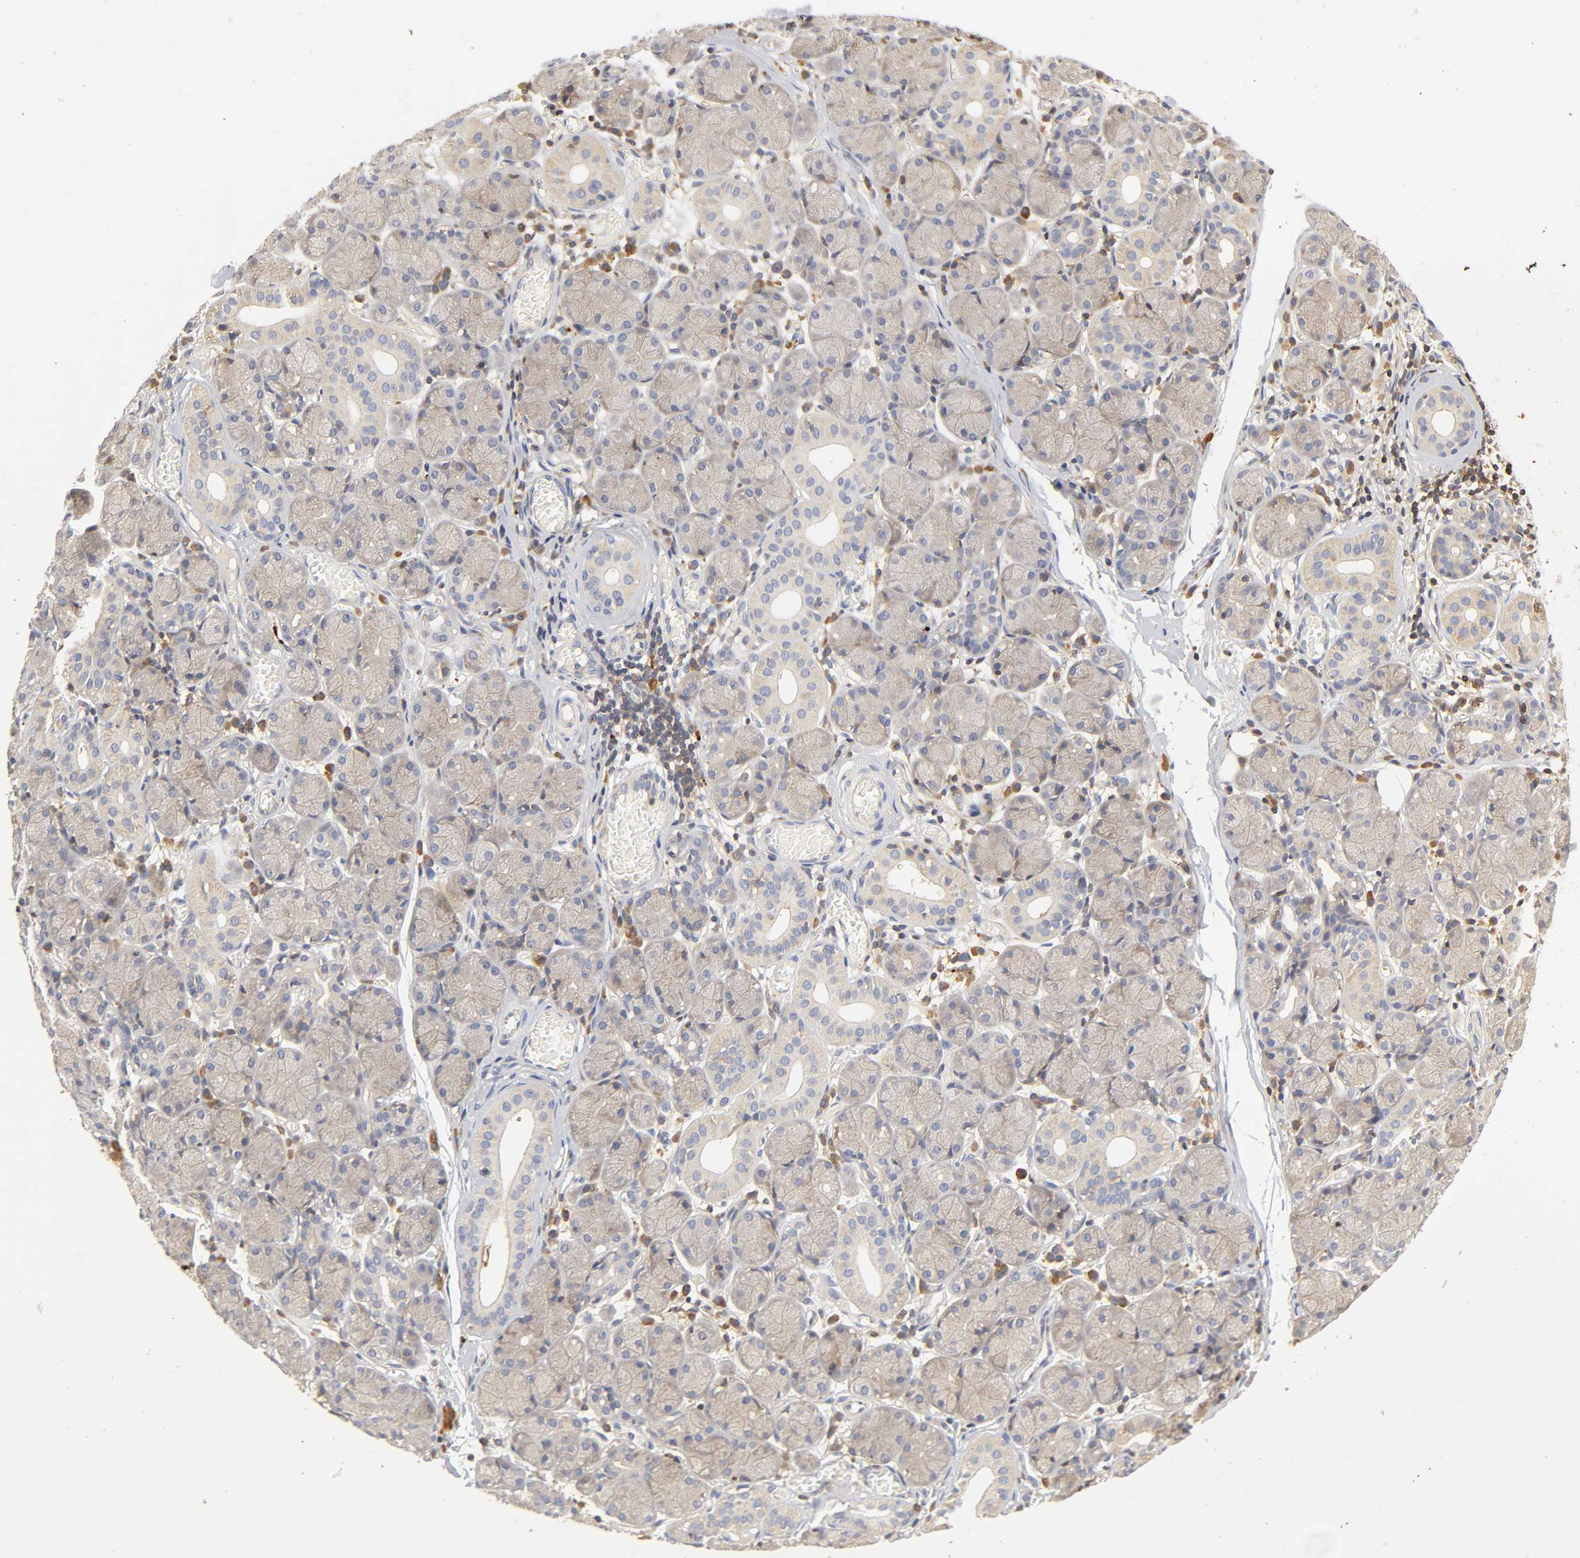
{"staining": {"intensity": "weak", "quantity": "25%-75%", "location": "cytoplasmic/membranous"}, "tissue": "salivary gland", "cell_type": "Glandular cells", "image_type": "normal", "snomed": [{"axis": "morphology", "description": "Normal tissue, NOS"}, {"axis": "topography", "description": "Salivary gland"}], "caption": "Unremarkable salivary gland exhibits weak cytoplasmic/membranous positivity in about 25%-75% of glandular cells.", "gene": "RHOA", "patient": {"sex": "female", "age": 24}}